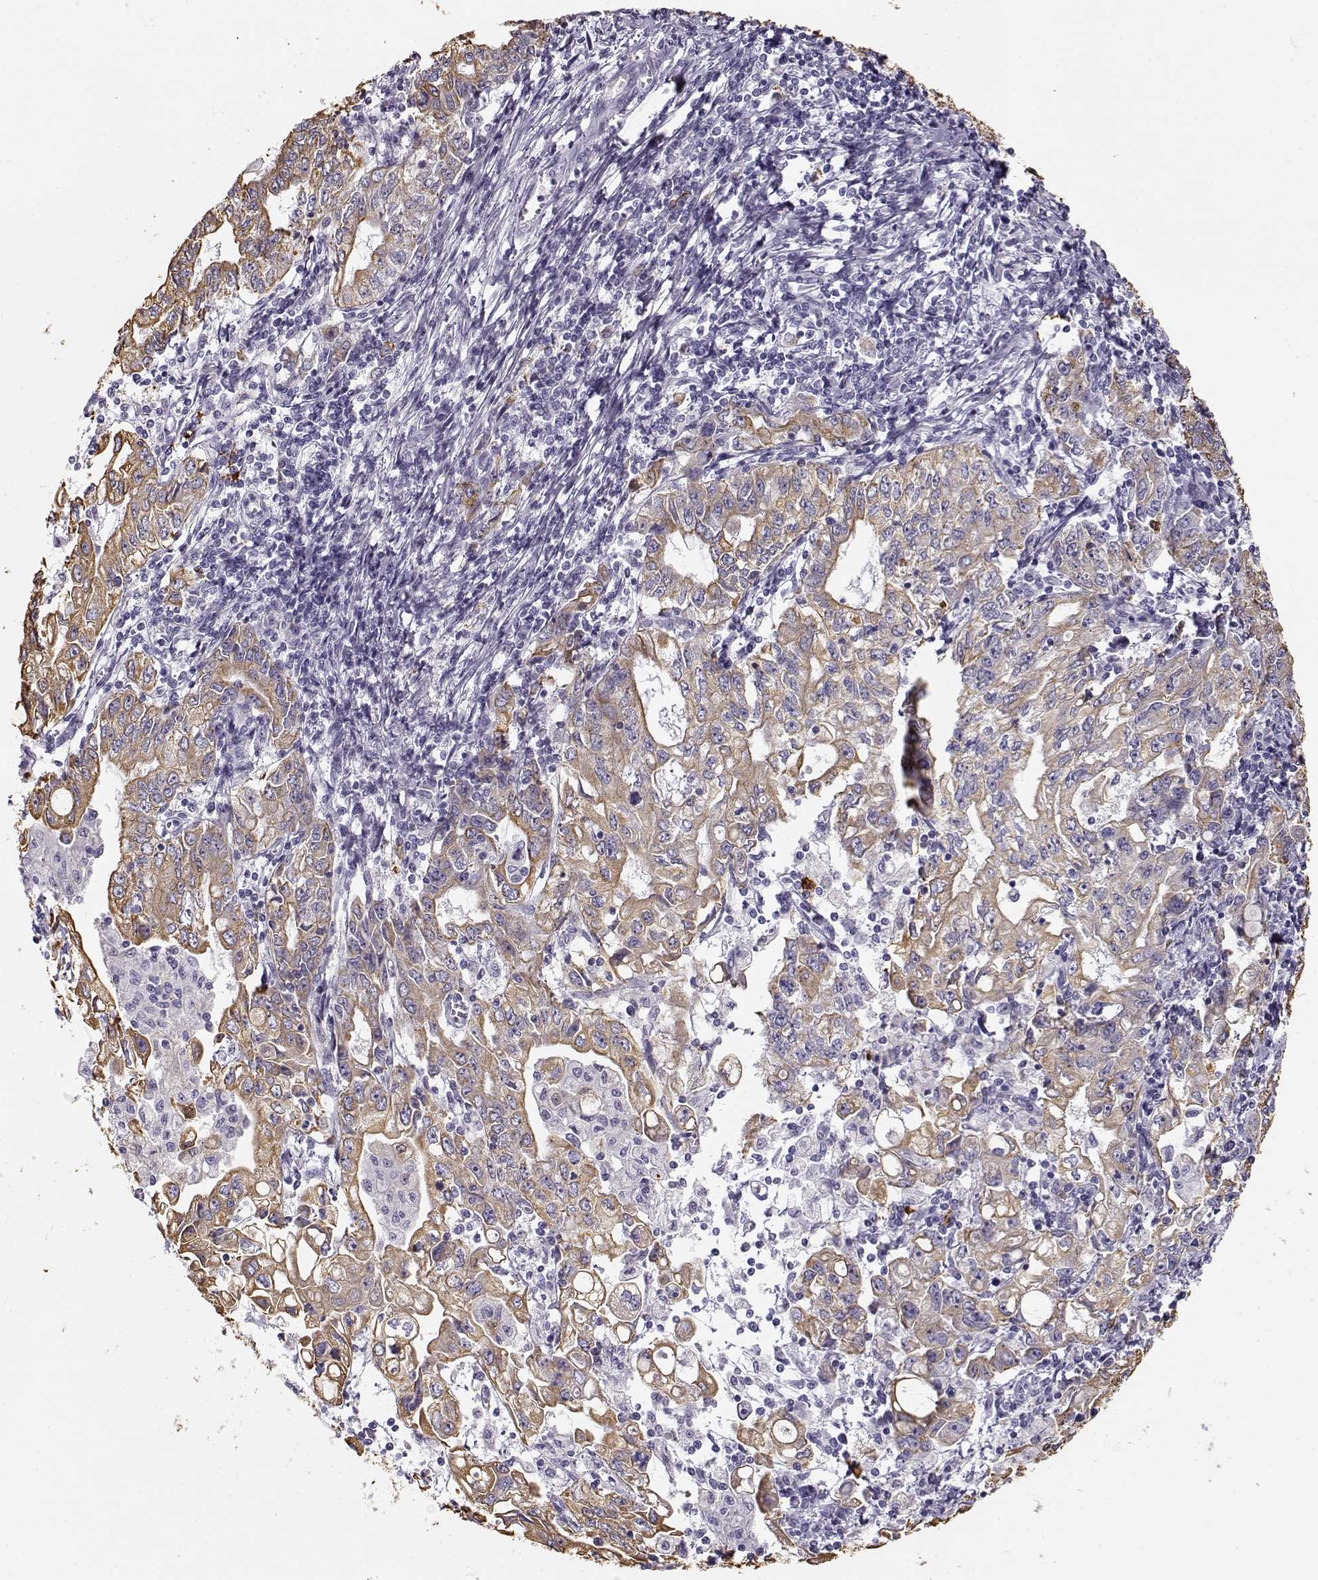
{"staining": {"intensity": "weak", "quantity": ">75%", "location": "cytoplasmic/membranous"}, "tissue": "stomach cancer", "cell_type": "Tumor cells", "image_type": "cancer", "snomed": [{"axis": "morphology", "description": "Adenocarcinoma, NOS"}, {"axis": "topography", "description": "Stomach, lower"}], "caption": "Stomach cancer was stained to show a protein in brown. There is low levels of weak cytoplasmic/membranous staining in about >75% of tumor cells. The protein is stained brown, and the nuclei are stained in blue (DAB IHC with brightfield microscopy, high magnification).", "gene": "S100B", "patient": {"sex": "female", "age": 72}}